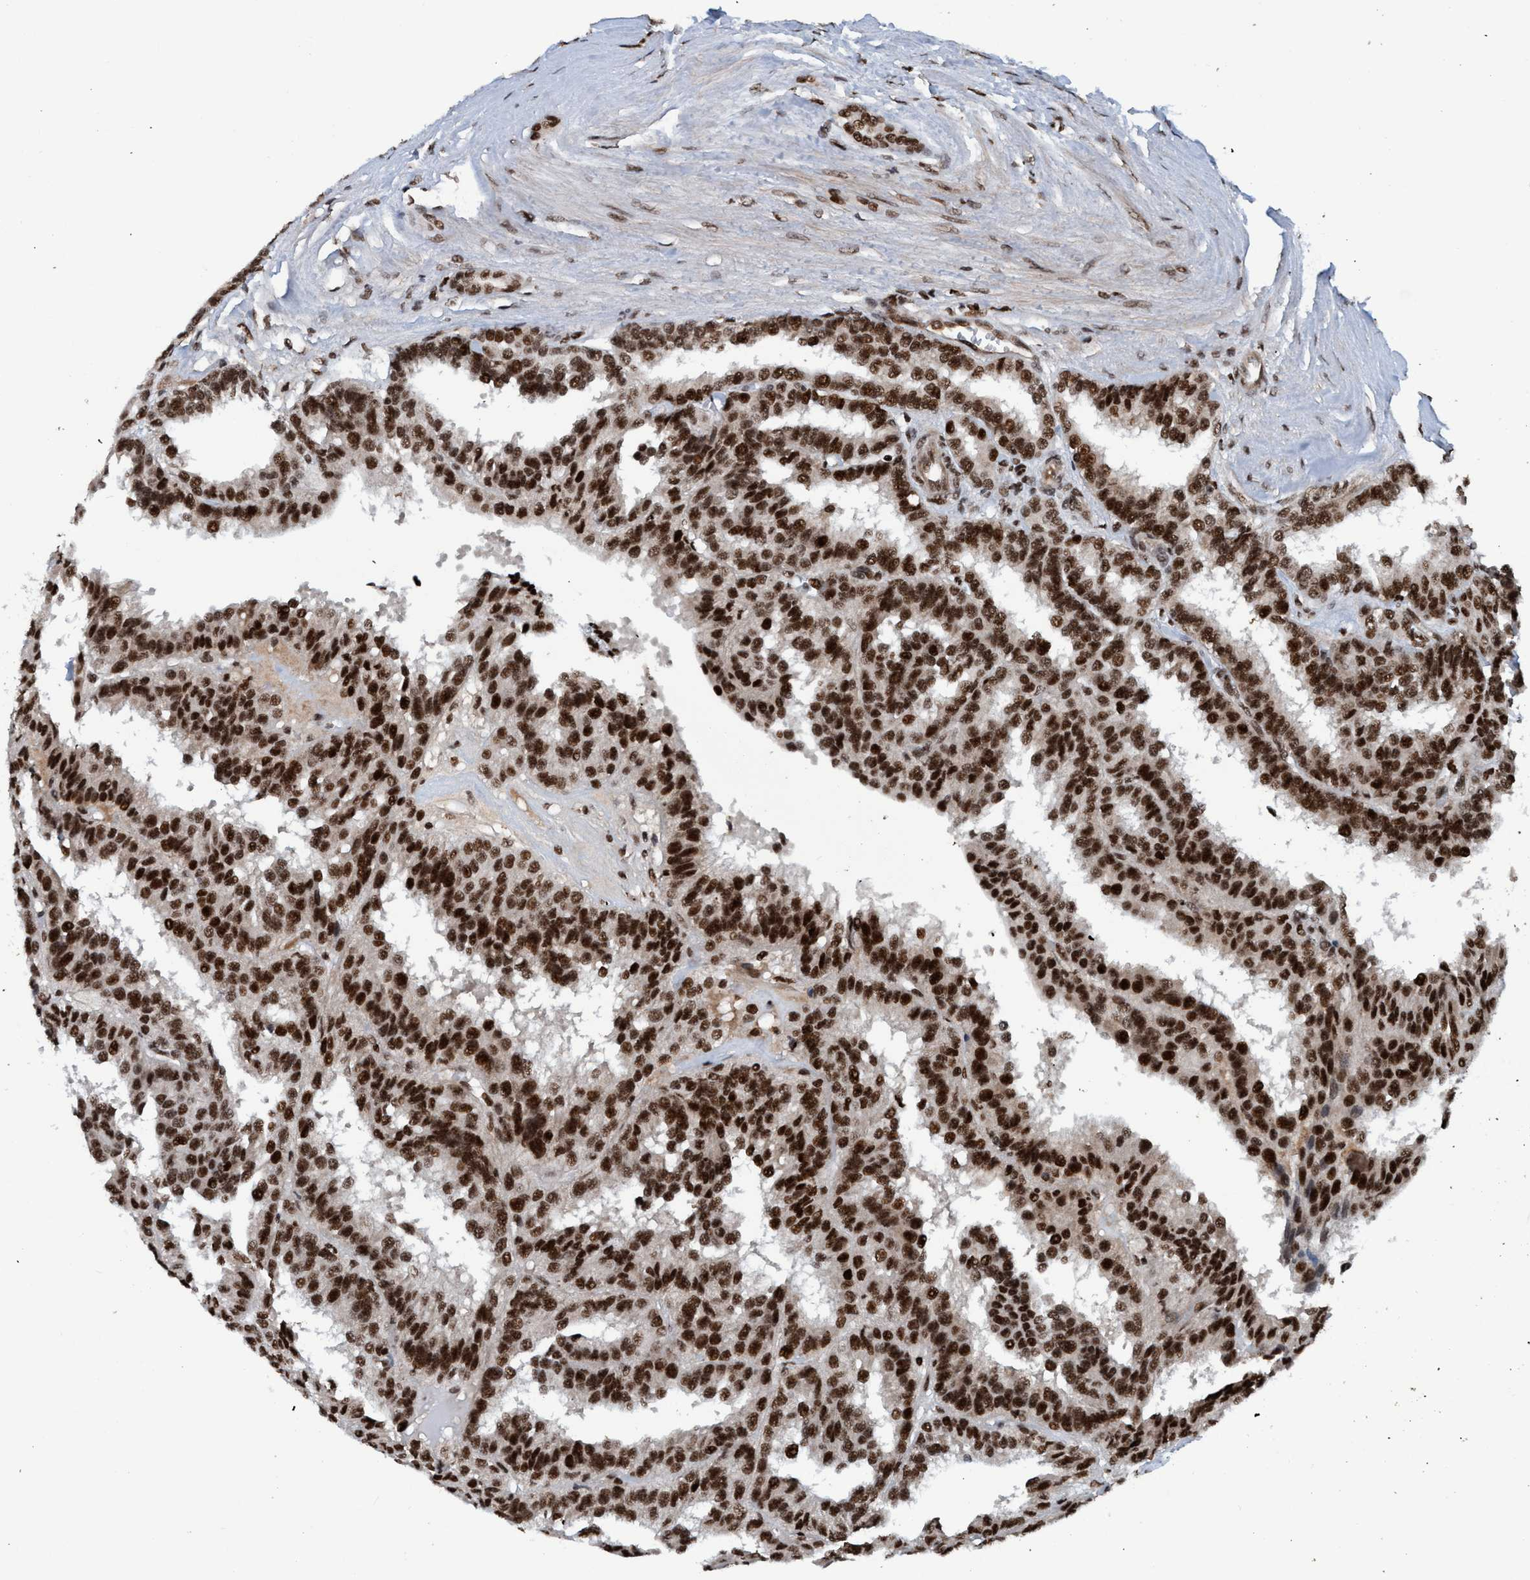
{"staining": {"intensity": "strong", "quantity": ">75%", "location": "nuclear"}, "tissue": "renal cancer", "cell_type": "Tumor cells", "image_type": "cancer", "snomed": [{"axis": "morphology", "description": "Adenocarcinoma, NOS"}, {"axis": "topography", "description": "Kidney"}], "caption": "Immunohistochemical staining of renal cancer demonstrates high levels of strong nuclear protein expression in approximately >75% of tumor cells. Using DAB (brown) and hematoxylin (blue) stains, captured at high magnification using brightfield microscopy.", "gene": "TOPBP1", "patient": {"sex": "male", "age": 46}}